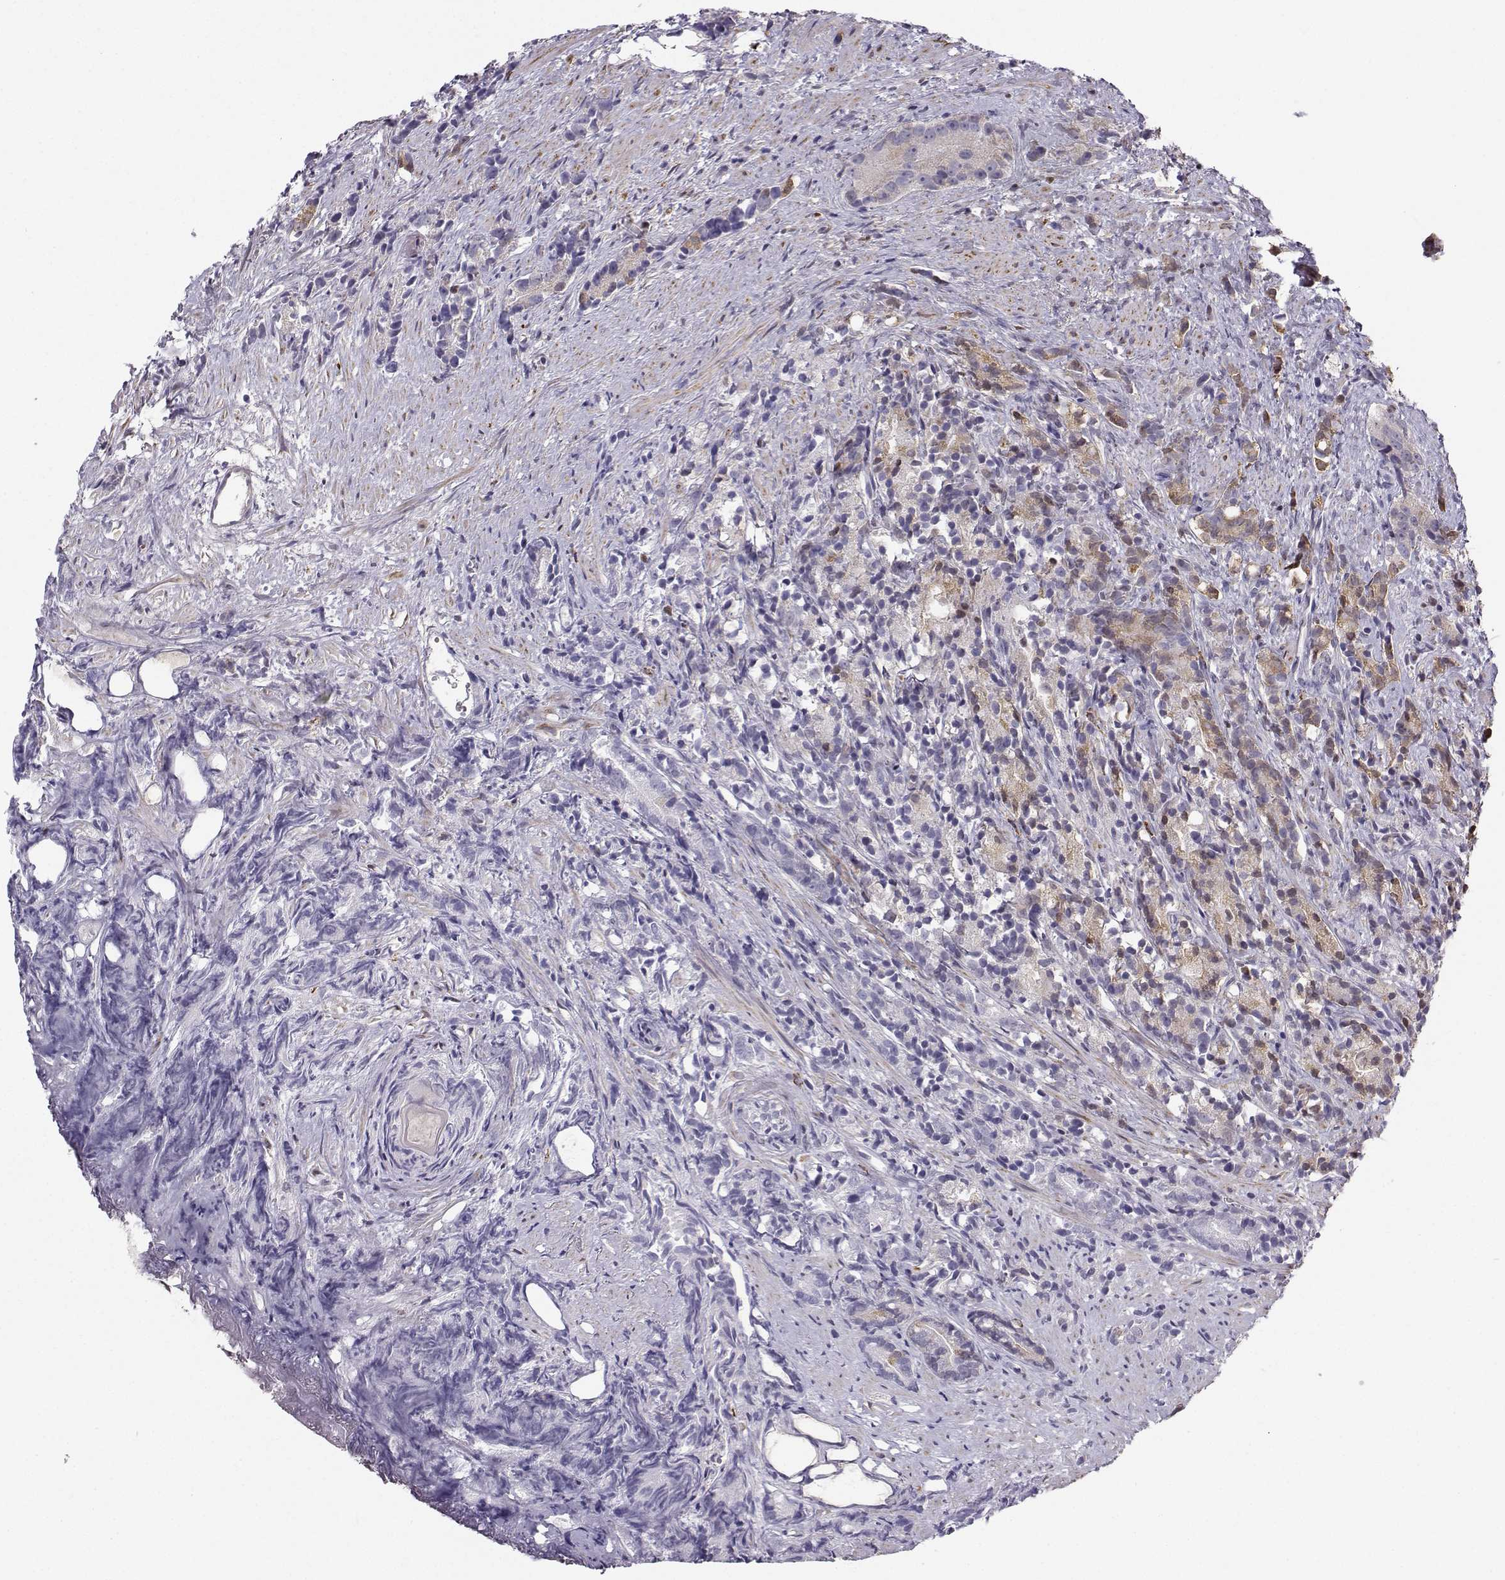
{"staining": {"intensity": "weak", "quantity": "25%-75%", "location": "cytoplasmic/membranous"}, "tissue": "prostate cancer", "cell_type": "Tumor cells", "image_type": "cancer", "snomed": [{"axis": "morphology", "description": "Adenocarcinoma, High grade"}, {"axis": "topography", "description": "Prostate"}], "caption": "Prostate cancer (high-grade adenocarcinoma) stained with immunohistochemistry (IHC) shows weak cytoplasmic/membranous expression in approximately 25%-75% of tumor cells. Ihc stains the protein of interest in brown and the nuclei are stained blue.", "gene": "DCLK3", "patient": {"sex": "male", "age": 90}}